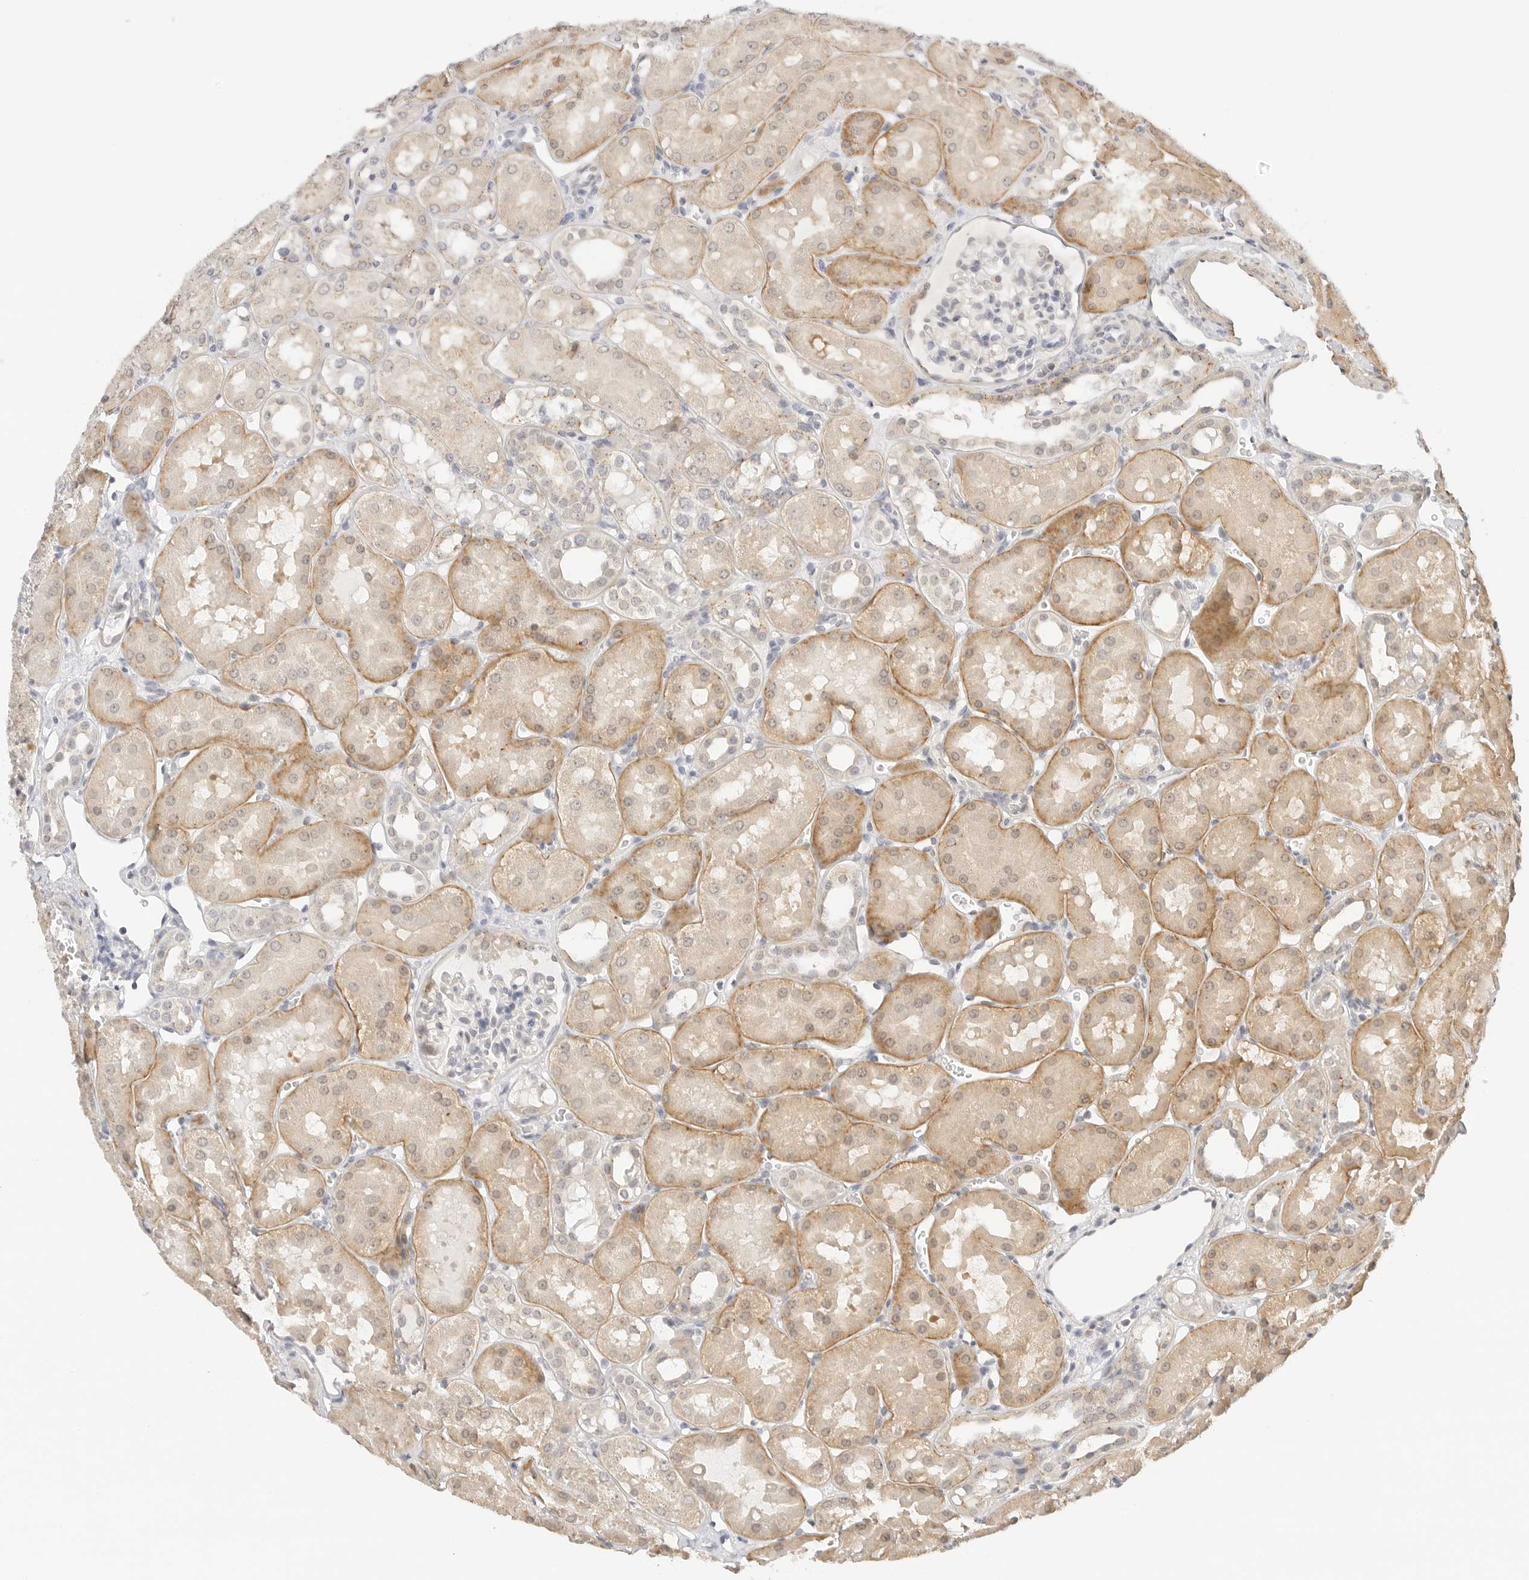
{"staining": {"intensity": "weak", "quantity": "<25%", "location": "cytoplasmic/membranous"}, "tissue": "kidney", "cell_type": "Cells in glomeruli", "image_type": "normal", "snomed": [{"axis": "morphology", "description": "Normal tissue, NOS"}, {"axis": "topography", "description": "Kidney"}], "caption": "Protein analysis of benign kidney exhibits no significant expression in cells in glomeruli.", "gene": "PCDH19", "patient": {"sex": "male", "age": 16}}